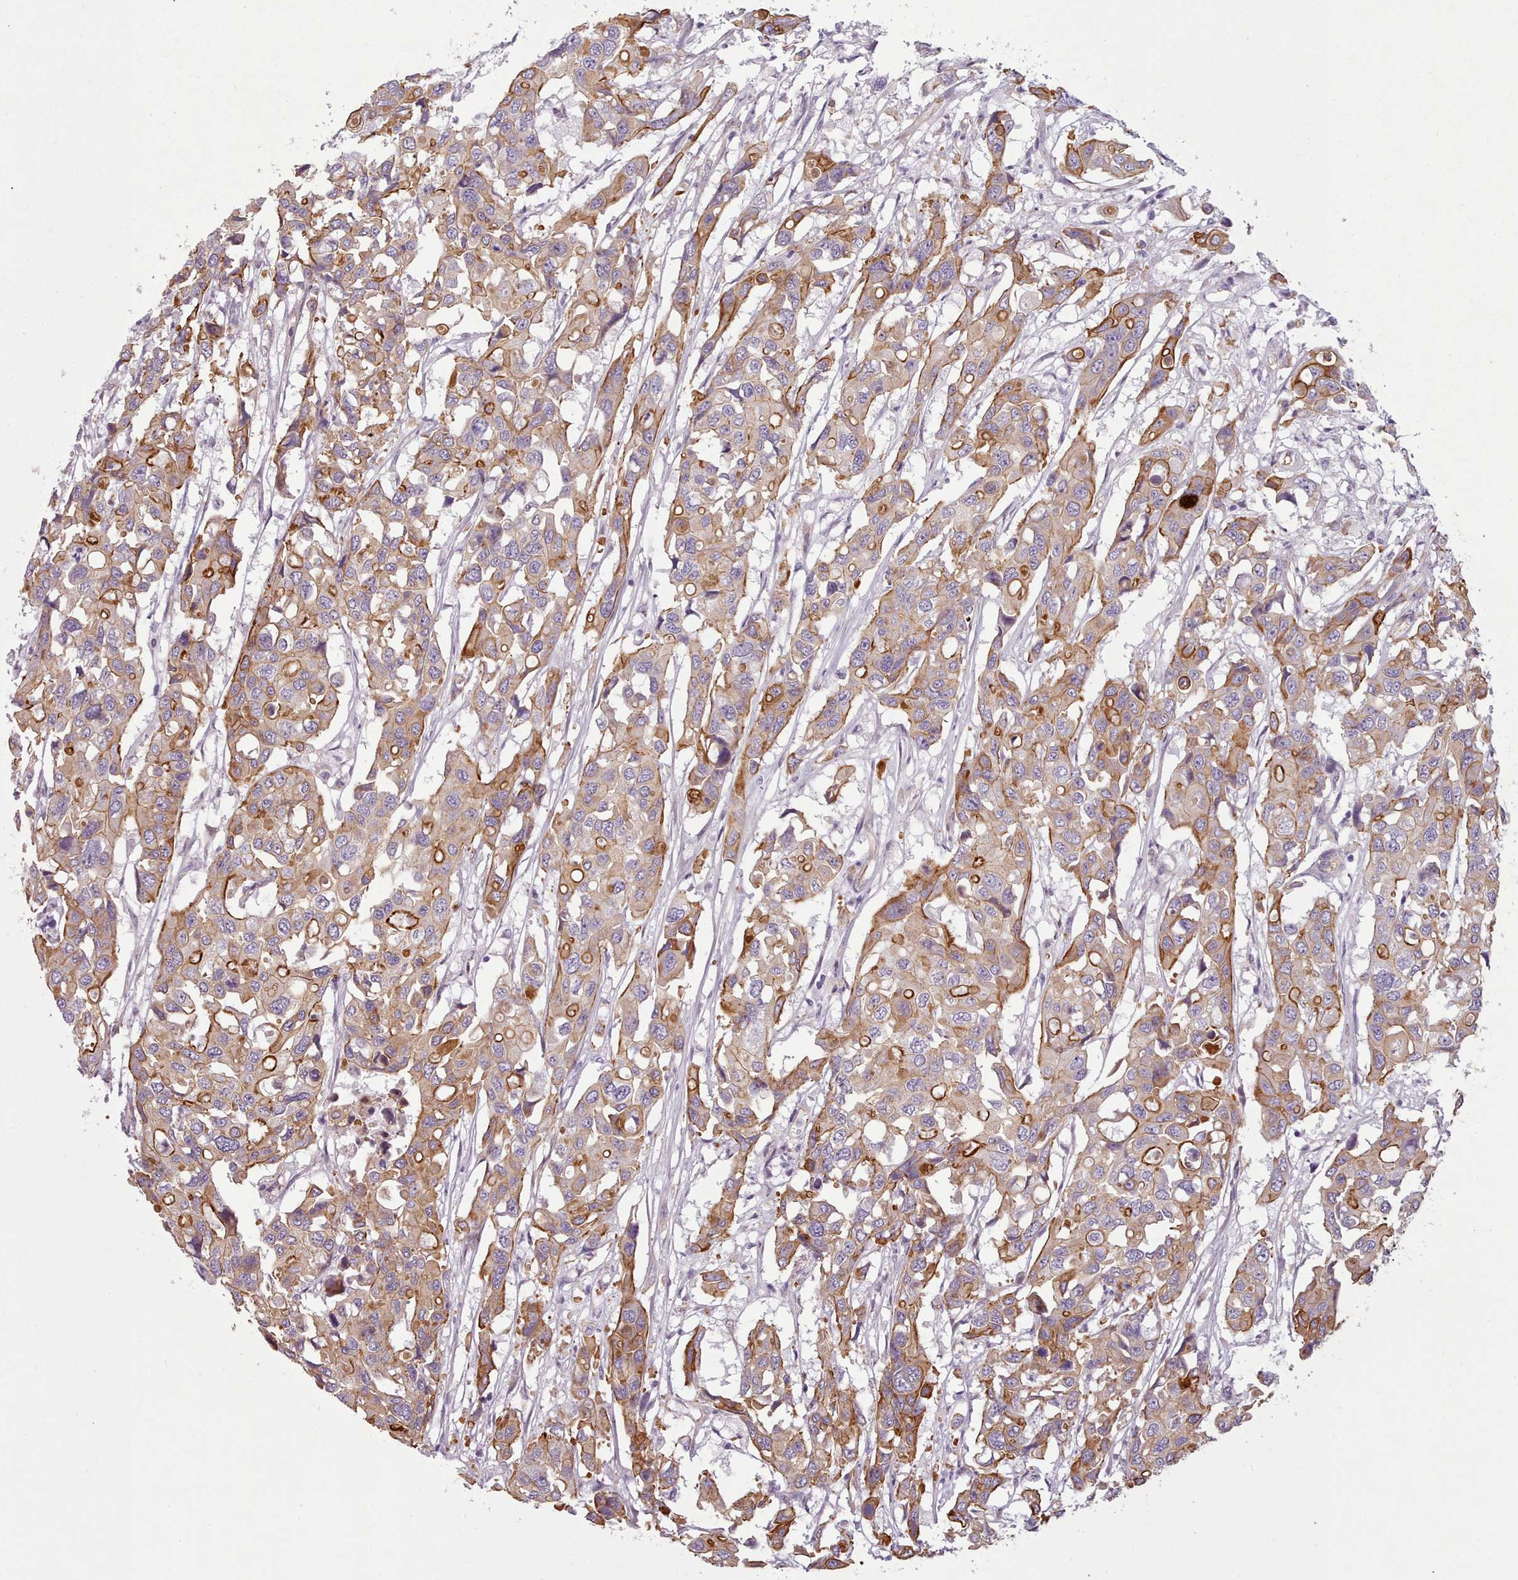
{"staining": {"intensity": "moderate", "quantity": "25%-75%", "location": "cytoplasmic/membranous"}, "tissue": "colorectal cancer", "cell_type": "Tumor cells", "image_type": "cancer", "snomed": [{"axis": "morphology", "description": "Adenocarcinoma, NOS"}, {"axis": "topography", "description": "Colon"}], "caption": "About 25%-75% of tumor cells in human adenocarcinoma (colorectal) reveal moderate cytoplasmic/membranous protein staining as visualized by brown immunohistochemical staining.", "gene": "PLD4", "patient": {"sex": "male", "age": 77}}